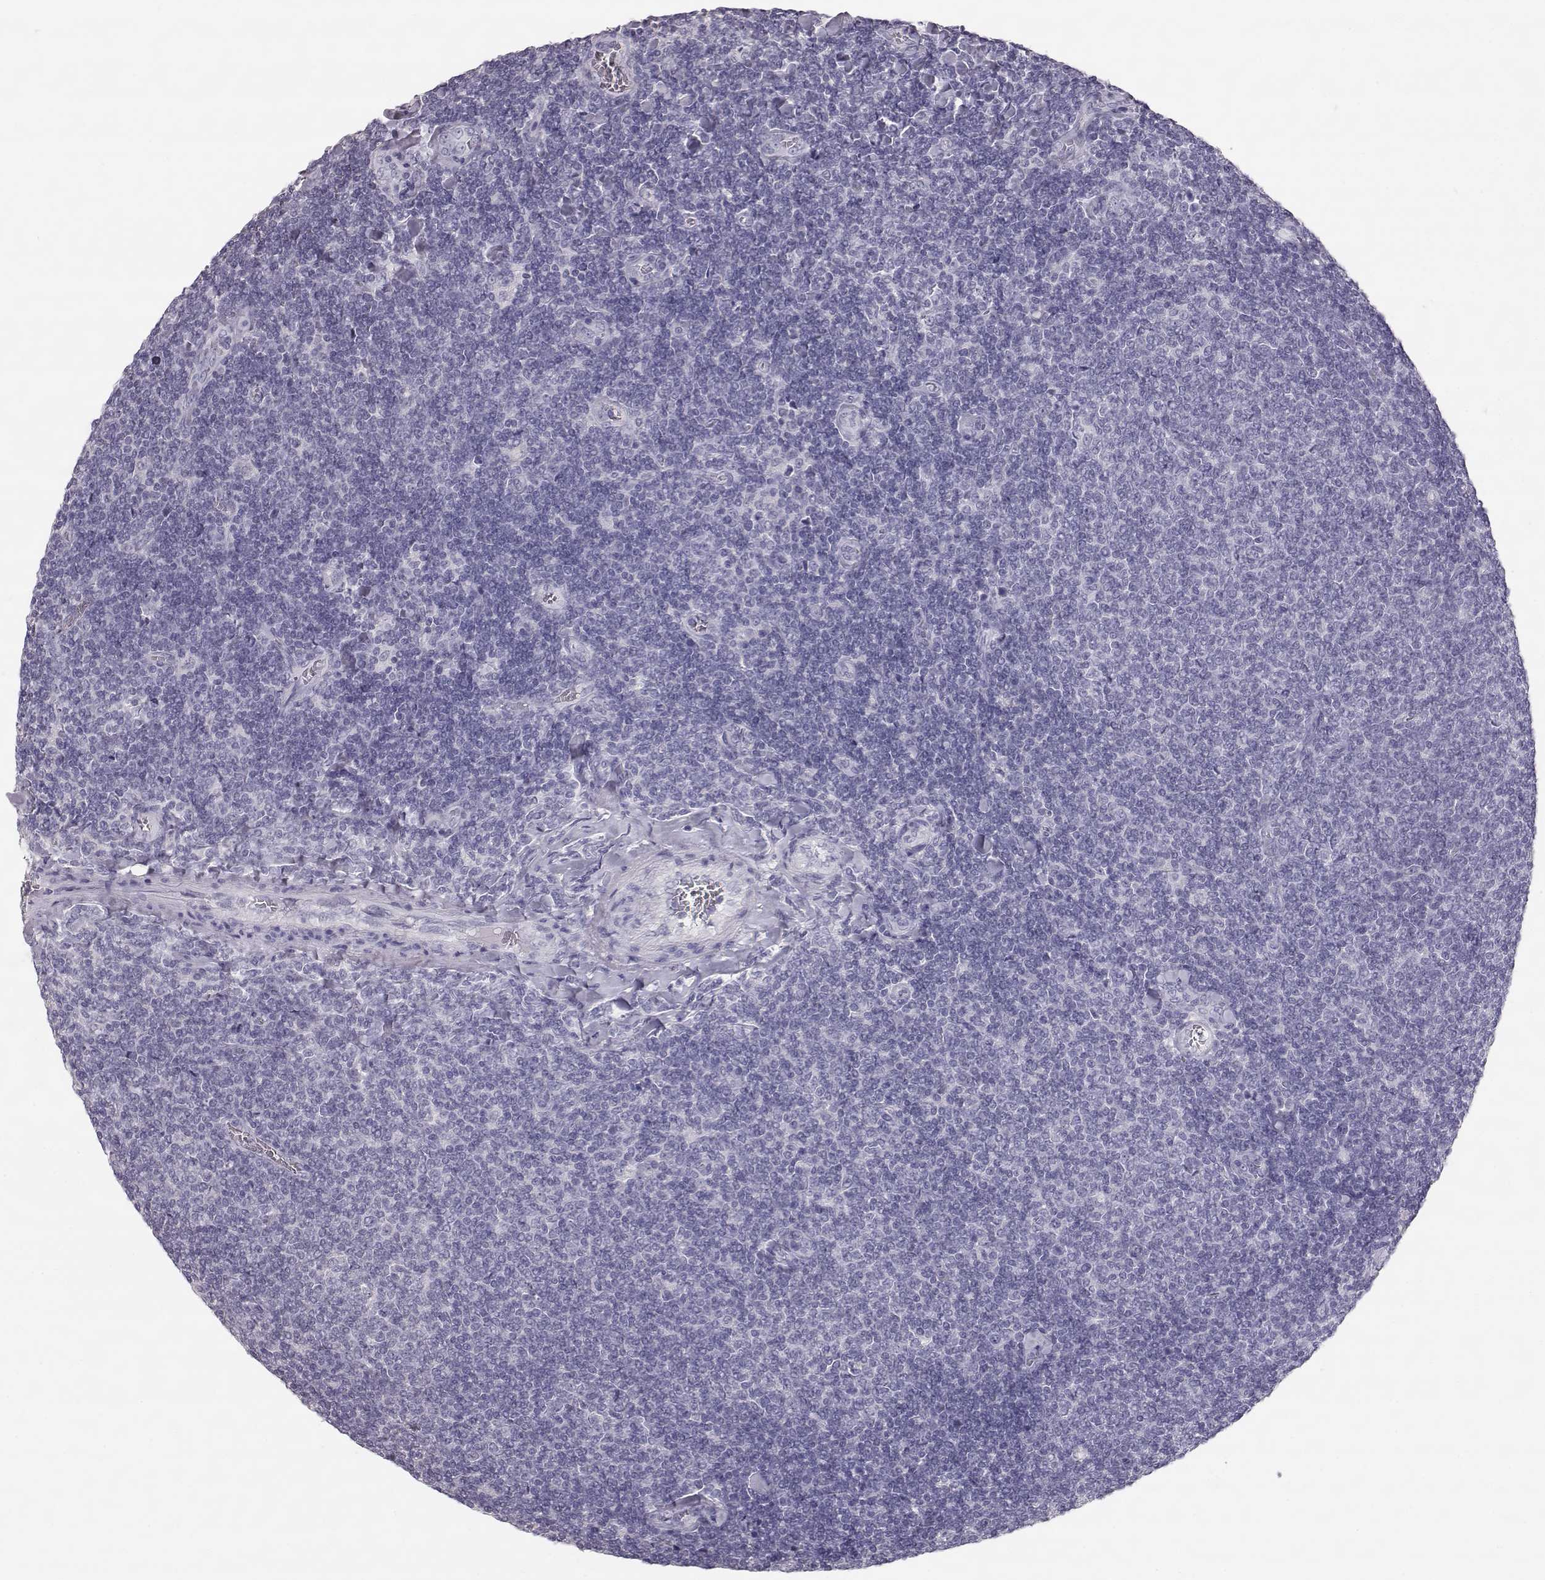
{"staining": {"intensity": "negative", "quantity": "none", "location": "none"}, "tissue": "lymphoma", "cell_type": "Tumor cells", "image_type": "cancer", "snomed": [{"axis": "morphology", "description": "Malignant lymphoma, non-Hodgkin's type, Low grade"}, {"axis": "topography", "description": "Lymph node"}], "caption": "Lymphoma was stained to show a protein in brown. There is no significant expression in tumor cells.", "gene": "KRT33A", "patient": {"sex": "male", "age": 52}}